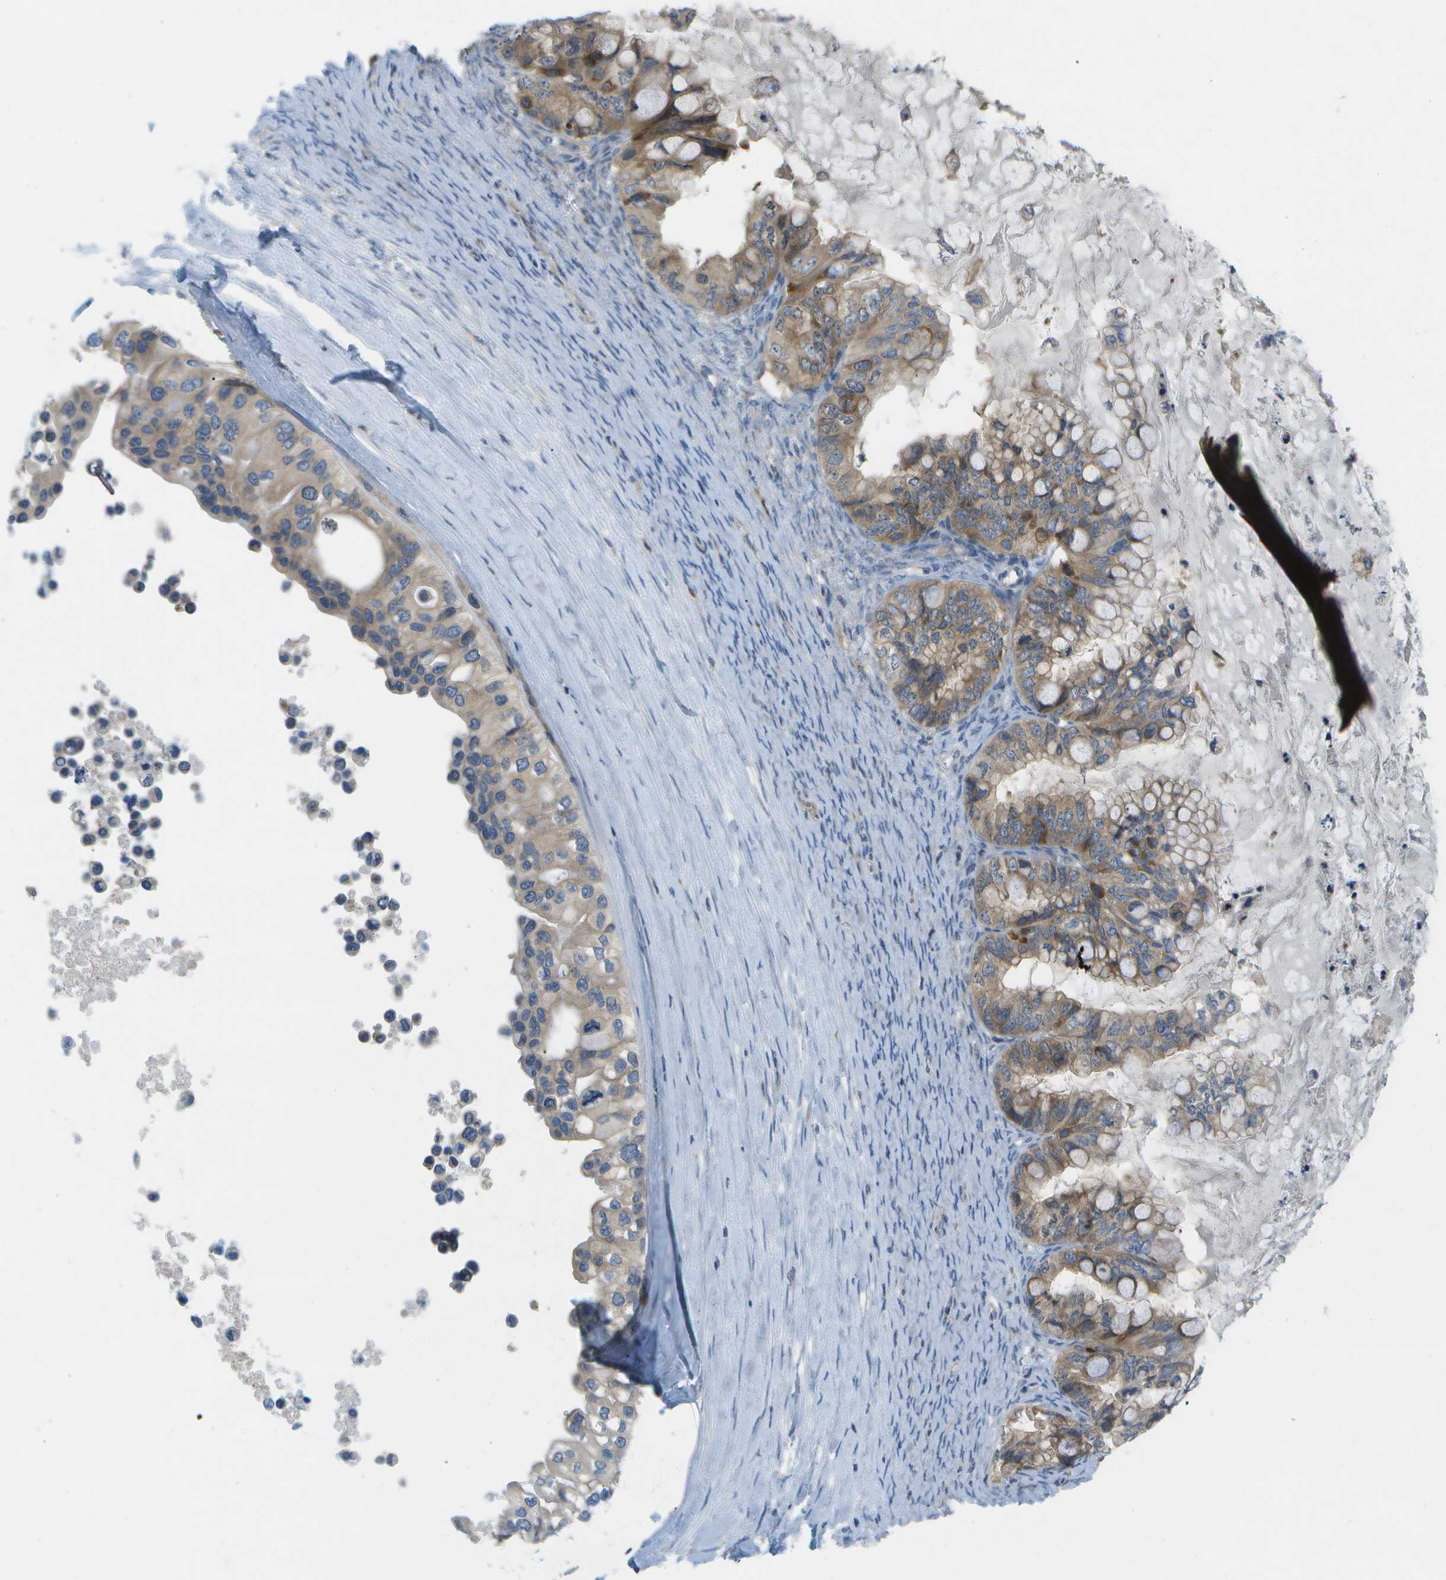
{"staining": {"intensity": "weak", "quantity": ">75%", "location": "cytoplasmic/membranous"}, "tissue": "ovarian cancer", "cell_type": "Tumor cells", "image_type": "cancer", "snomed": [{"axis": "morphology", "description": "Cystadenocarcinoma, mucinous, NOS"}, {"axis": "topography", "description": "Ovary"}], "caption": "Protein staining reveals weak cytoplasmic/membranous positivity in approximately >75% of tumor cells in ovarian cancer. Immunohistochemistry (ihc) stains the protein of interest in brown and the nuclei are stained blue.", "gene": "WNK2", "patient": {"sex": "female", "age": 80}}